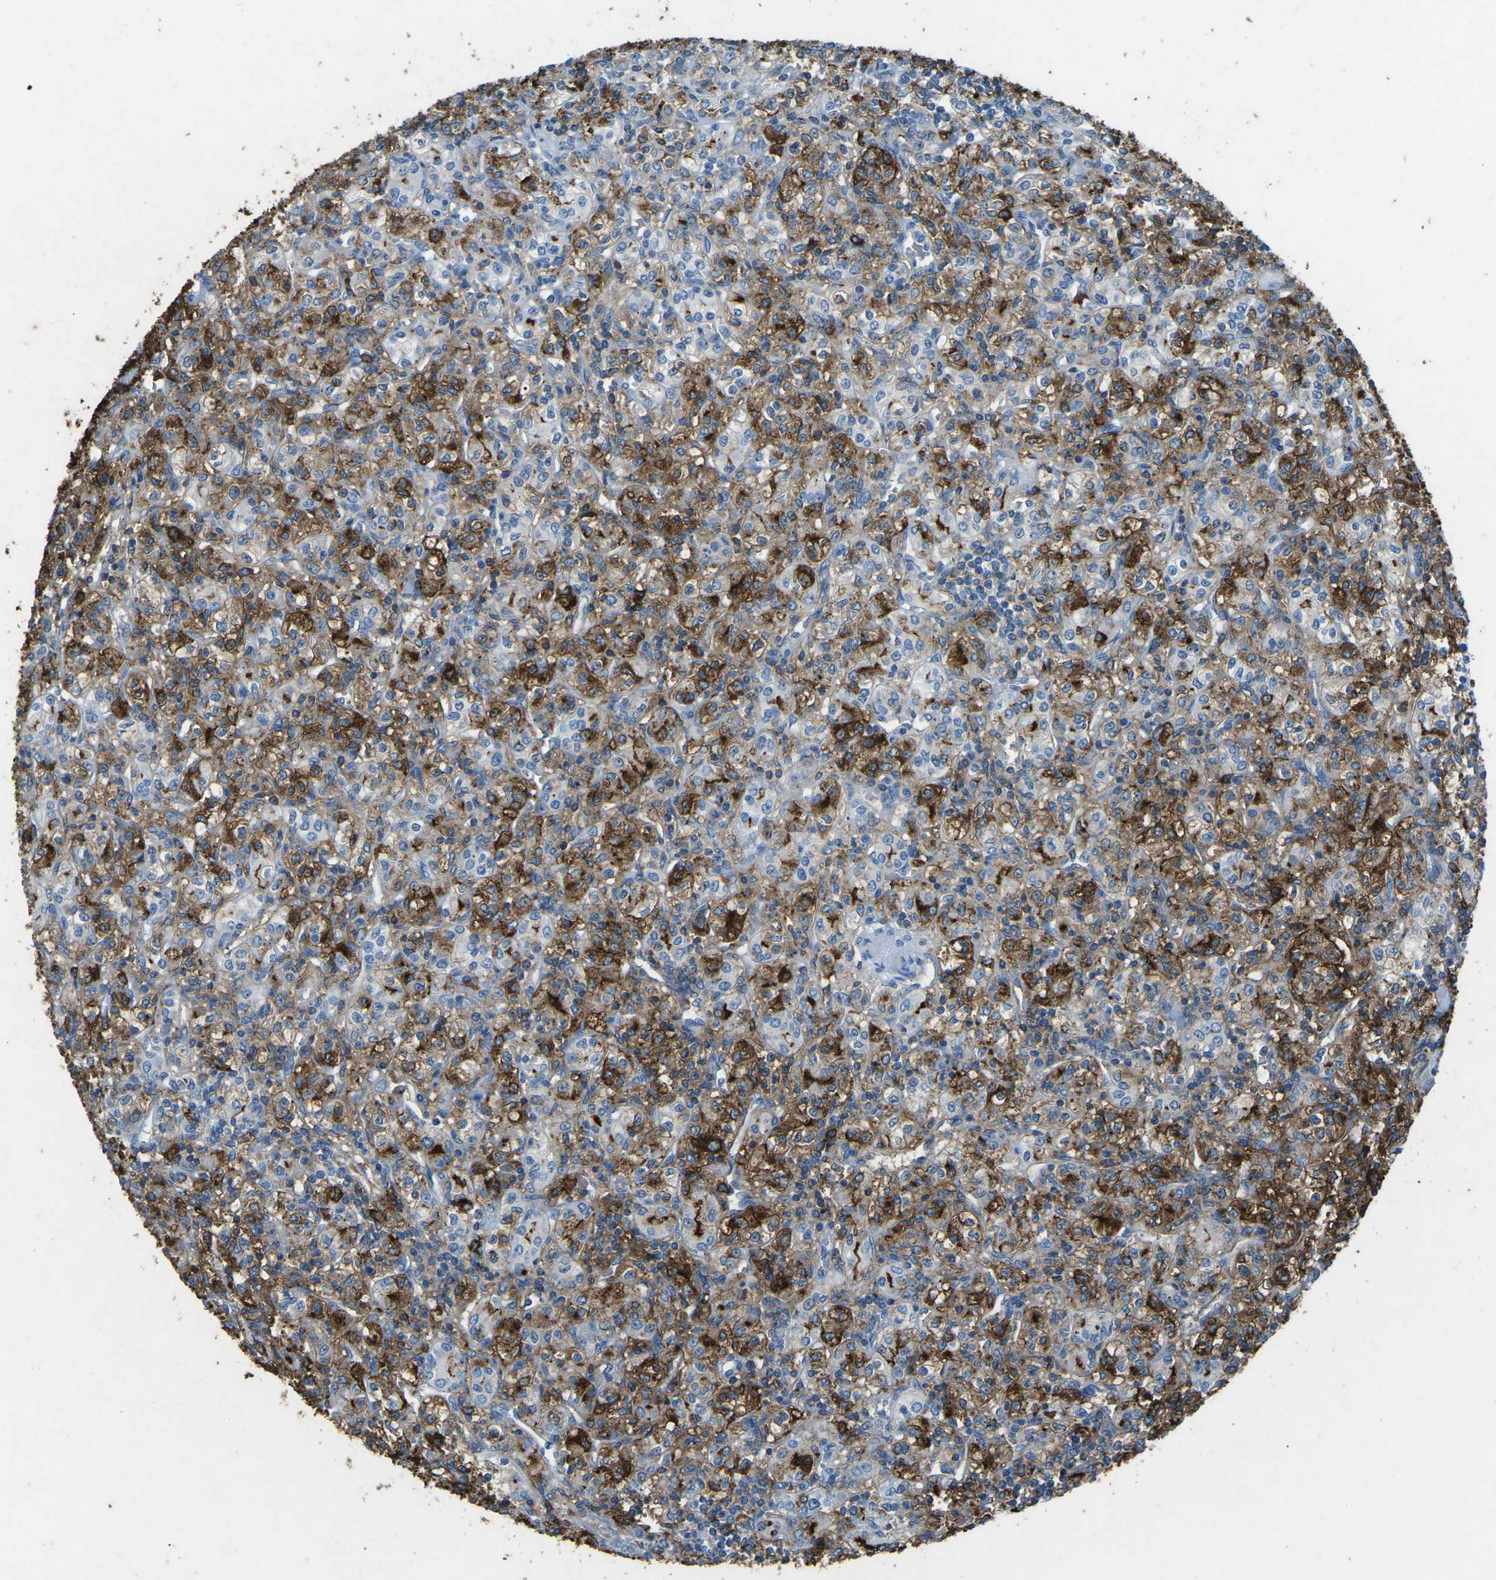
{"staining": {"intensity": "moderate", "quantity": "25%-75%", "location": "cytoplasmic/membranous"}, "tissue": "renal cancer", "cell_type": "Tumor cells", "image_type": "cancer", "snomed": [{"axis": "morphology", "description": "Adenocarcinoma, NOS"}, {"axis": "topography", "description": "Kidney"}], "caption": "Immunohistochemical staining of renal cancer shows medium levels of moderate cytoplasmic/membranous positivity in approximately 25%-75% of tumor cells.", "gene": "CTAGE1", "patient": {"sex": "male", "age": 77}}